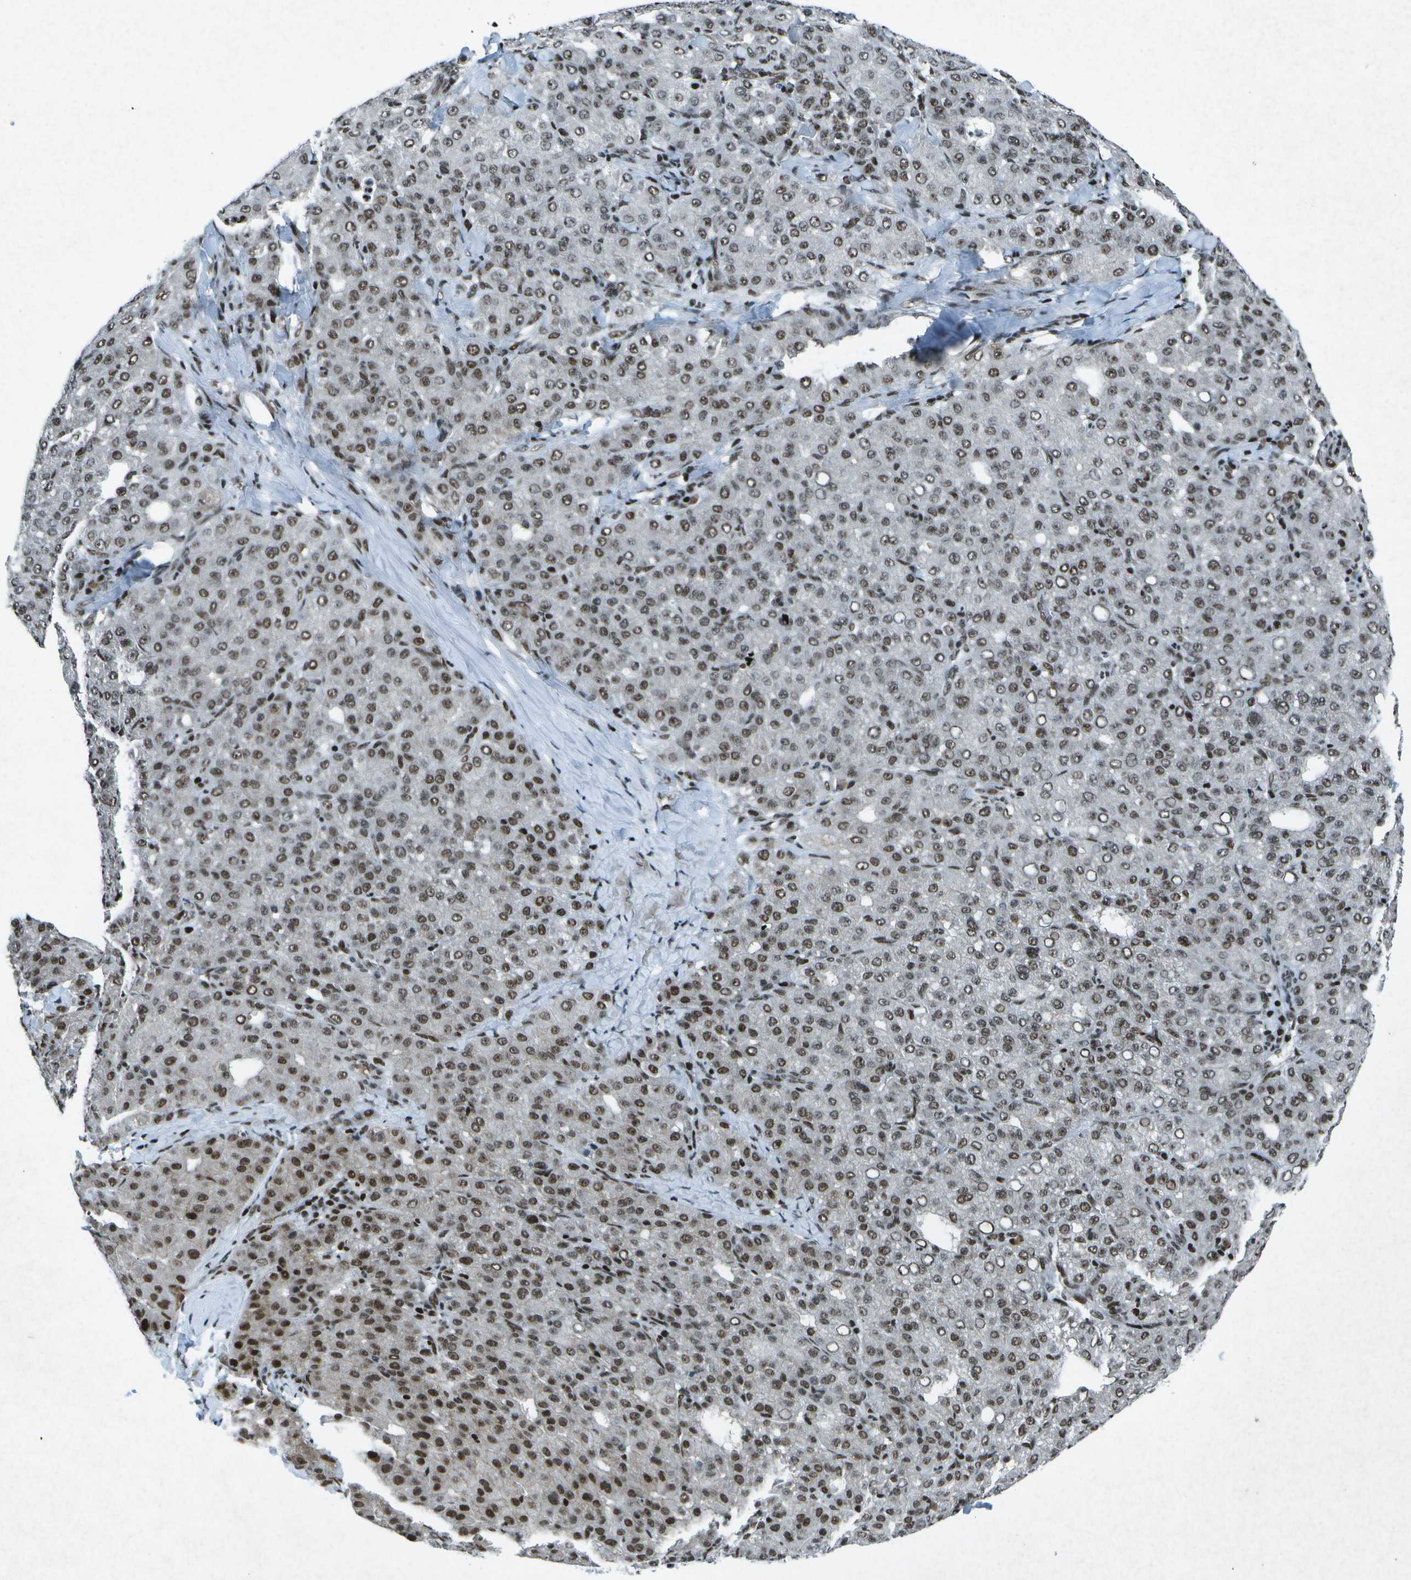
{"staining": {"intensity": "moderate", "quantity": ">75%", "location": "nuclear"}, "tissue": "liver cancer", "cell_type": "Tumor cells", "image_type": "cancer", "snomed": [{"axis": "morphology", "description": "Carcinoma, Hepatocellular, NOS"}, {"axis": "topography", "description": "Liver"}], "caption": "IHC histopathology image of hepatocellular carcinoma (liver) stained for a protein (brown), which shows medium levels of moderate nuclear staining in about >75% of tumor cells.", "gene": "MTA2", "patient": {"sex": "male", "age": 65}}